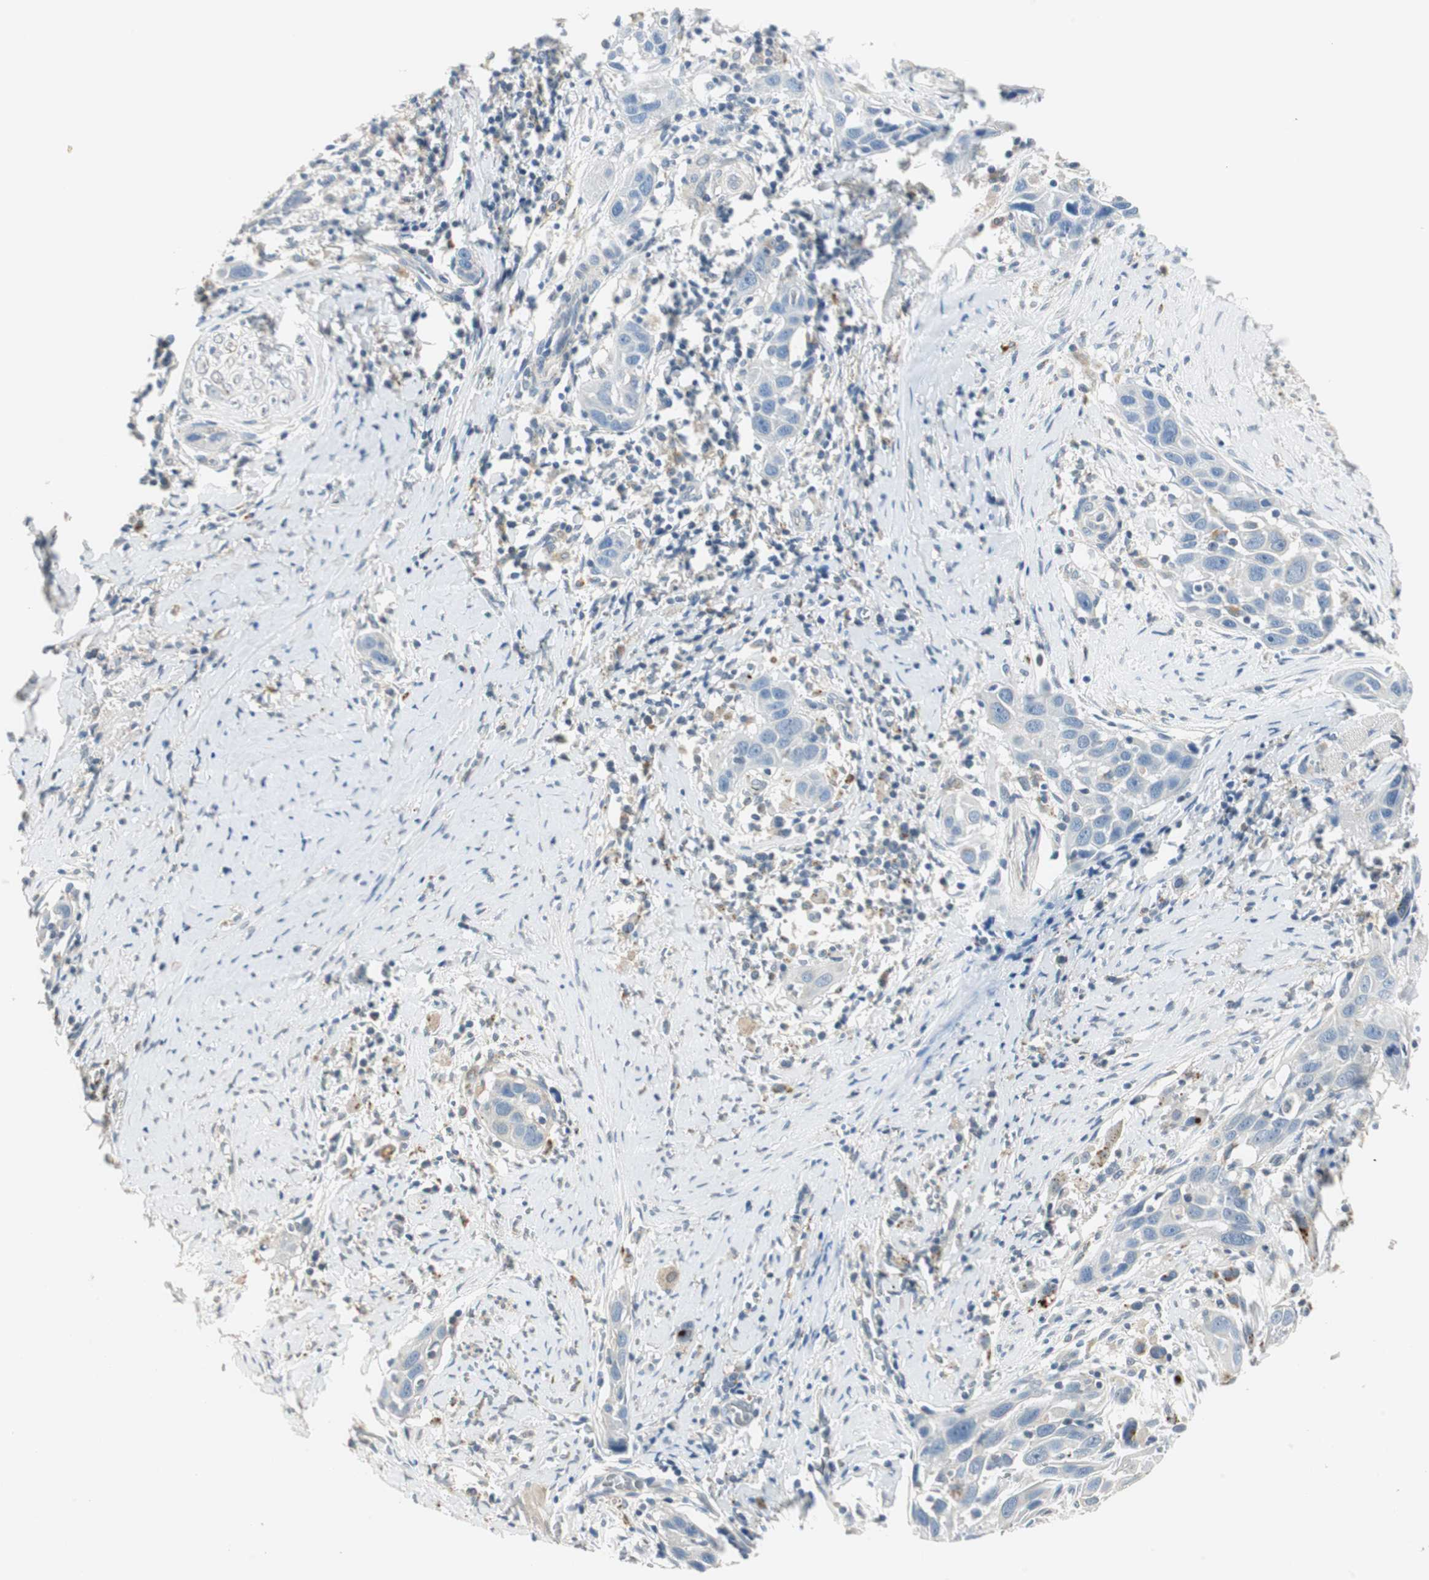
{"staining": {"intensity": "negative", "quantity": "none", "location": "none"}, "tissue": "head and neck cancer", "cell_type": "Tumor cells", "image_type": "cancer", "snomed": [{"axis": "morphology", "description": "Normal tissue, NOS"}, {"axis": "morphology", "description": "Squamous cell carcinoma, NOS"}, {"axis": "topography", "description": "Oral tissue"}, {"axis": "topography", "description": "Head-Neck"}], "caption": "High magnification brightfield microscopy of squamous cell carcinoma (head and neck) stained with DAB (3,3'-diaminobenzidine) (brown) and counterstained with hematoxylin (blue): tumor cells show no significant positivity.", "gene": "NIT1", "patient": {"sex": "female", "age": 50}}